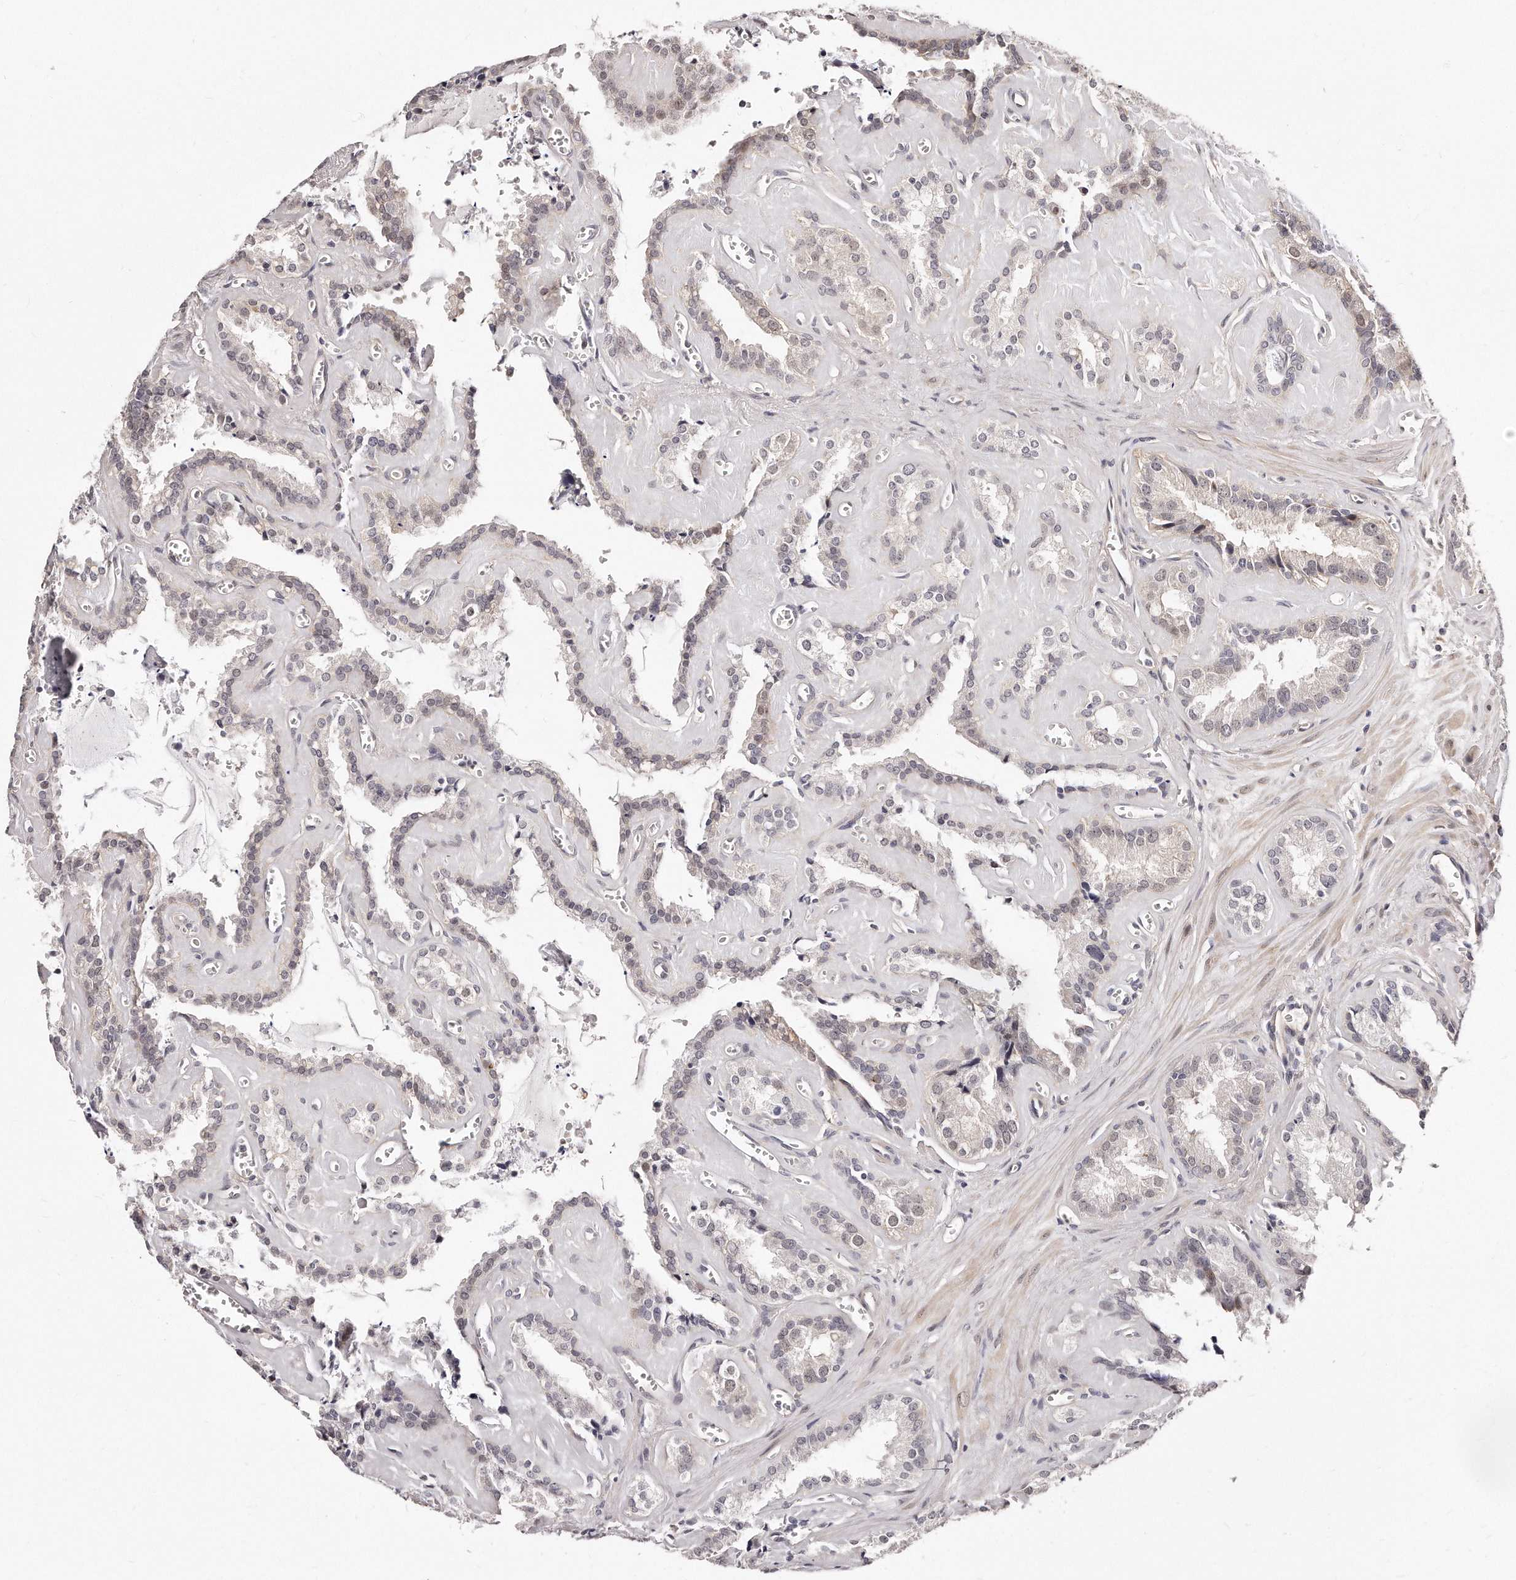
{"staining": {"intensity": "negative", "quantity": "none", "location": "none"}, "tissue": "seminal vesicle", "cell_type": "Glandular cells", "image_type": "normal", "snomed": [{"axis": "morphology", "description": "Normal tissue, NOS"}, {"axis": "topography", "description": "Prostate"}, {"axis": "topography", "description": "Seminal veicle"}], "caption": "High magnification brightfield microscopy of normal seminal vesicle stained with DAB (3,3'-diaminobenzidine) (brown) and counterstained with hematoxylin (blue): glandular cells show no significant staining.", "gene": "CASZ1", "patient": {"sex": "male", "age": 59}}